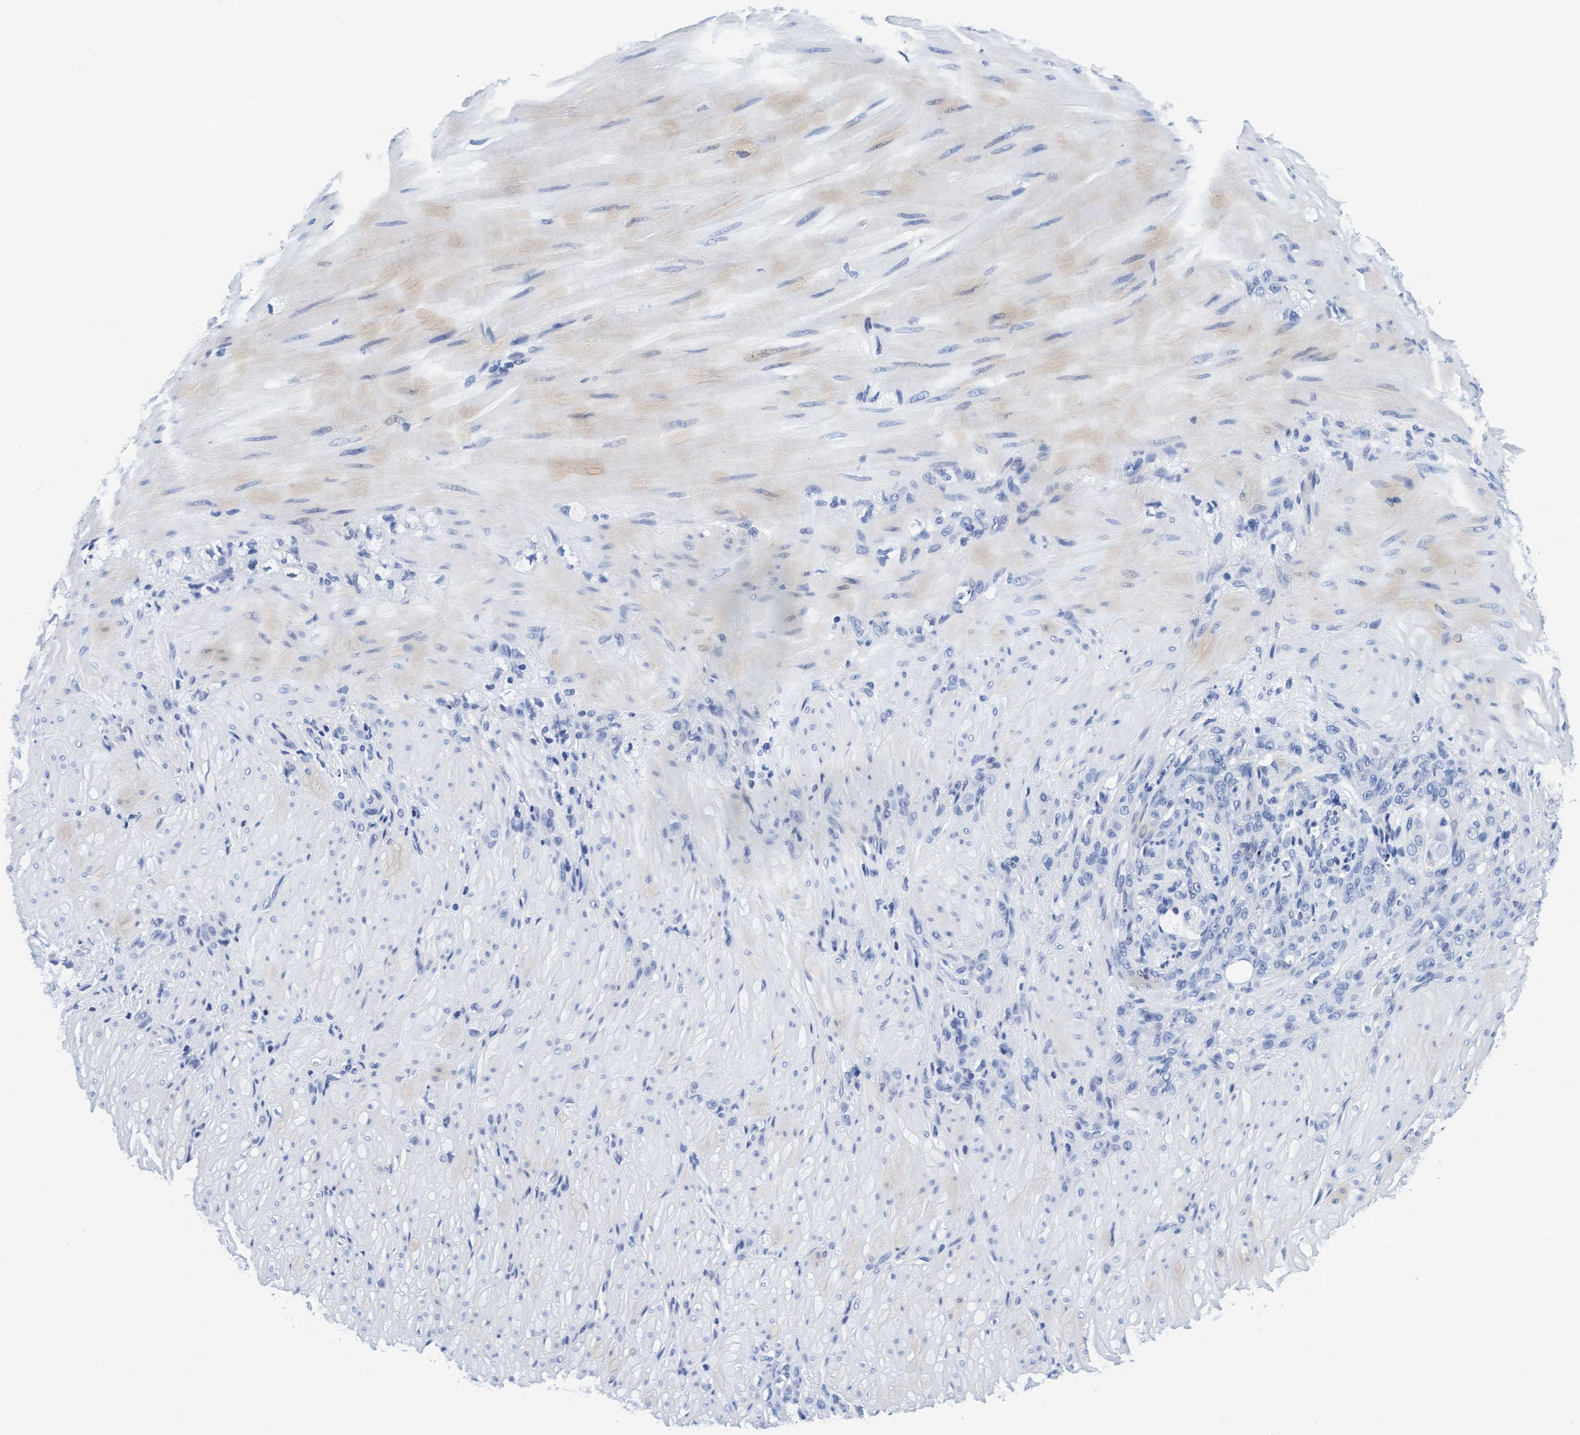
{"staining": {"intensity": "negative", "quantity": "none", "location": "none"}, "tissue": "stomach cancer", "cell_type": "Tumor cells", "image_type": "cancer", "snomed": [{"axis": "morphology", "description": "Normal tissue, NOS"}, {"axis": "morphology", "description": "Adenocarcinoma, NOS"}, {"axis": "topography", "description": "Stomach"}], "caption": "High magnification brightfield microscopy of stomach cancer (adenocarcinoma) stained with DAB (3,3'-diaminobenzidine) (brown) and counterstained with hematoxylin (blue): tumor cells show no significant staining.", "gene": "ARSG", "patient": {"sex": "male", "age": 82}}